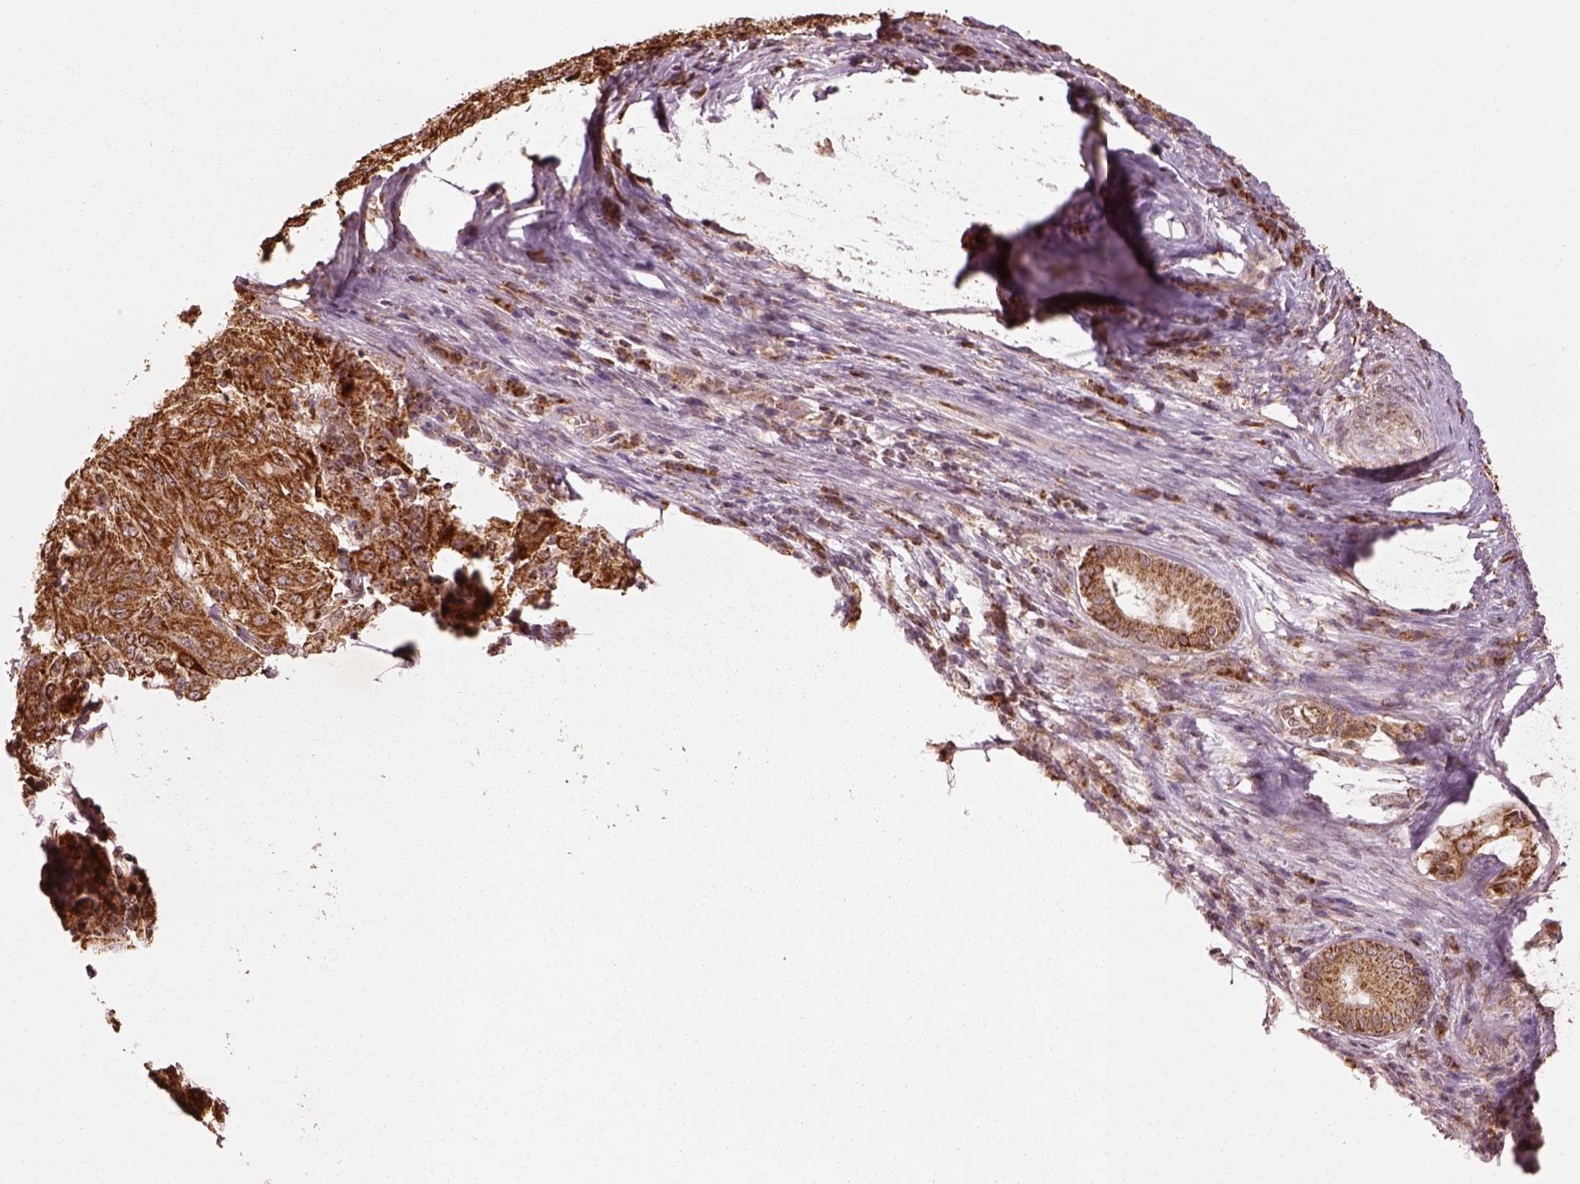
{"staining": {"intensity": "strong", "quantity": ">75%", "location": "cytoplasmic/membranous"}, "tissue": "pancreatic cancer", "cell_type": "Tumor cells", "image_type": "cancer", "snomed": [{"axis": "morphology", "description": "Adenocarcinoma, NOS"}, {"axis": "topography", "description": "Pancreas"}], "caption": "Immunohistochemical staining of pancreatic cancer exhibits strong cytoplasmic/membranous protein positivity in approximately >75% of tumor cells. (Brightfield microscopy of DAB IHC at high magnification).", "gene": "SEL1L3", "patient": {"sex": "male", "age": 63}}